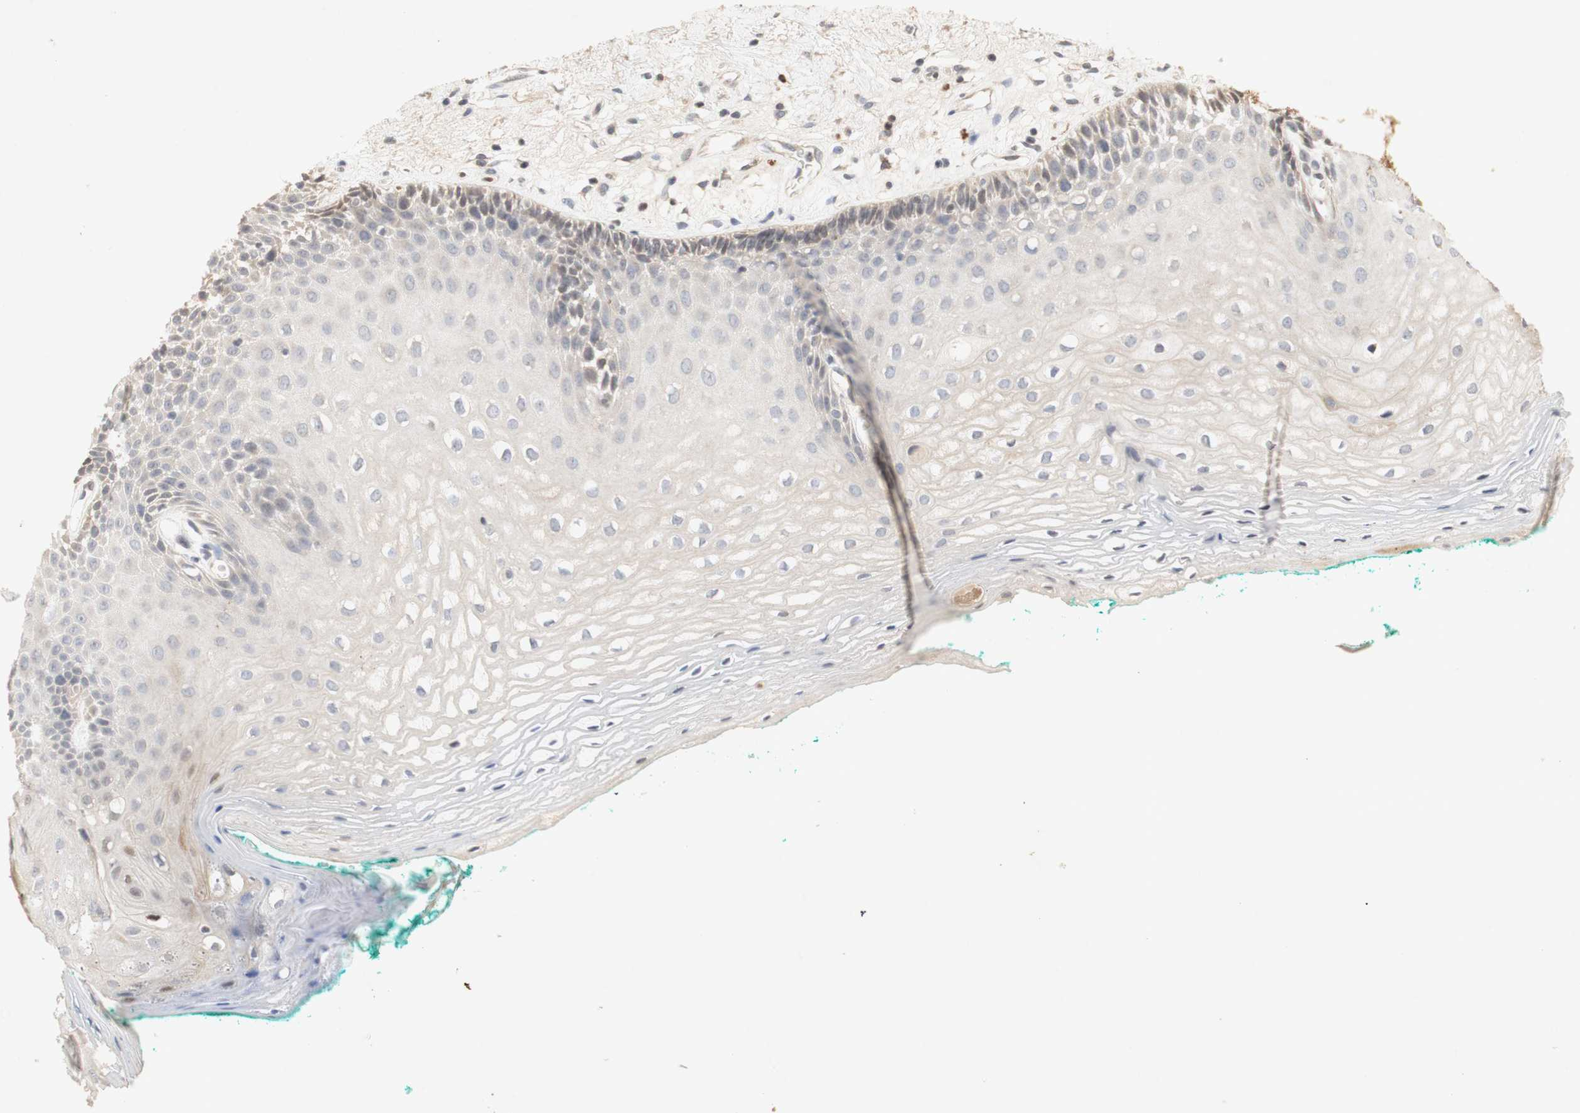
{"staining": {"intensity": "weak", "quantity": "25%-75%", "location": "cytoplasmic/membranous,nuclear"}, "tissue": "oral mucosa", "cell_type": "Squamous epithelial cells", "image_type": "normal", "snomed": [{"axis": "morphology", "description": "Normal tissue, NOS"}, {"axis": "topography", "description": "Skeletal muscle"}, {"axis": "topography", "description": "Oral tissue"}, {"axis": "topography", "description": "Peripheral nerve tissue"}], "caption": "Unremarkable oral mucosa was stained to show a protein in brown. There is low levels of weak cytoplasmic/membranous,nuclear expression in approximately 25%-75% of squamous epithelial cells. (brown staining indicates protein expression, while blue staining denotes nuclei).", "gene": "FOSB", "patient": {"sex": "female", "age": 84}}